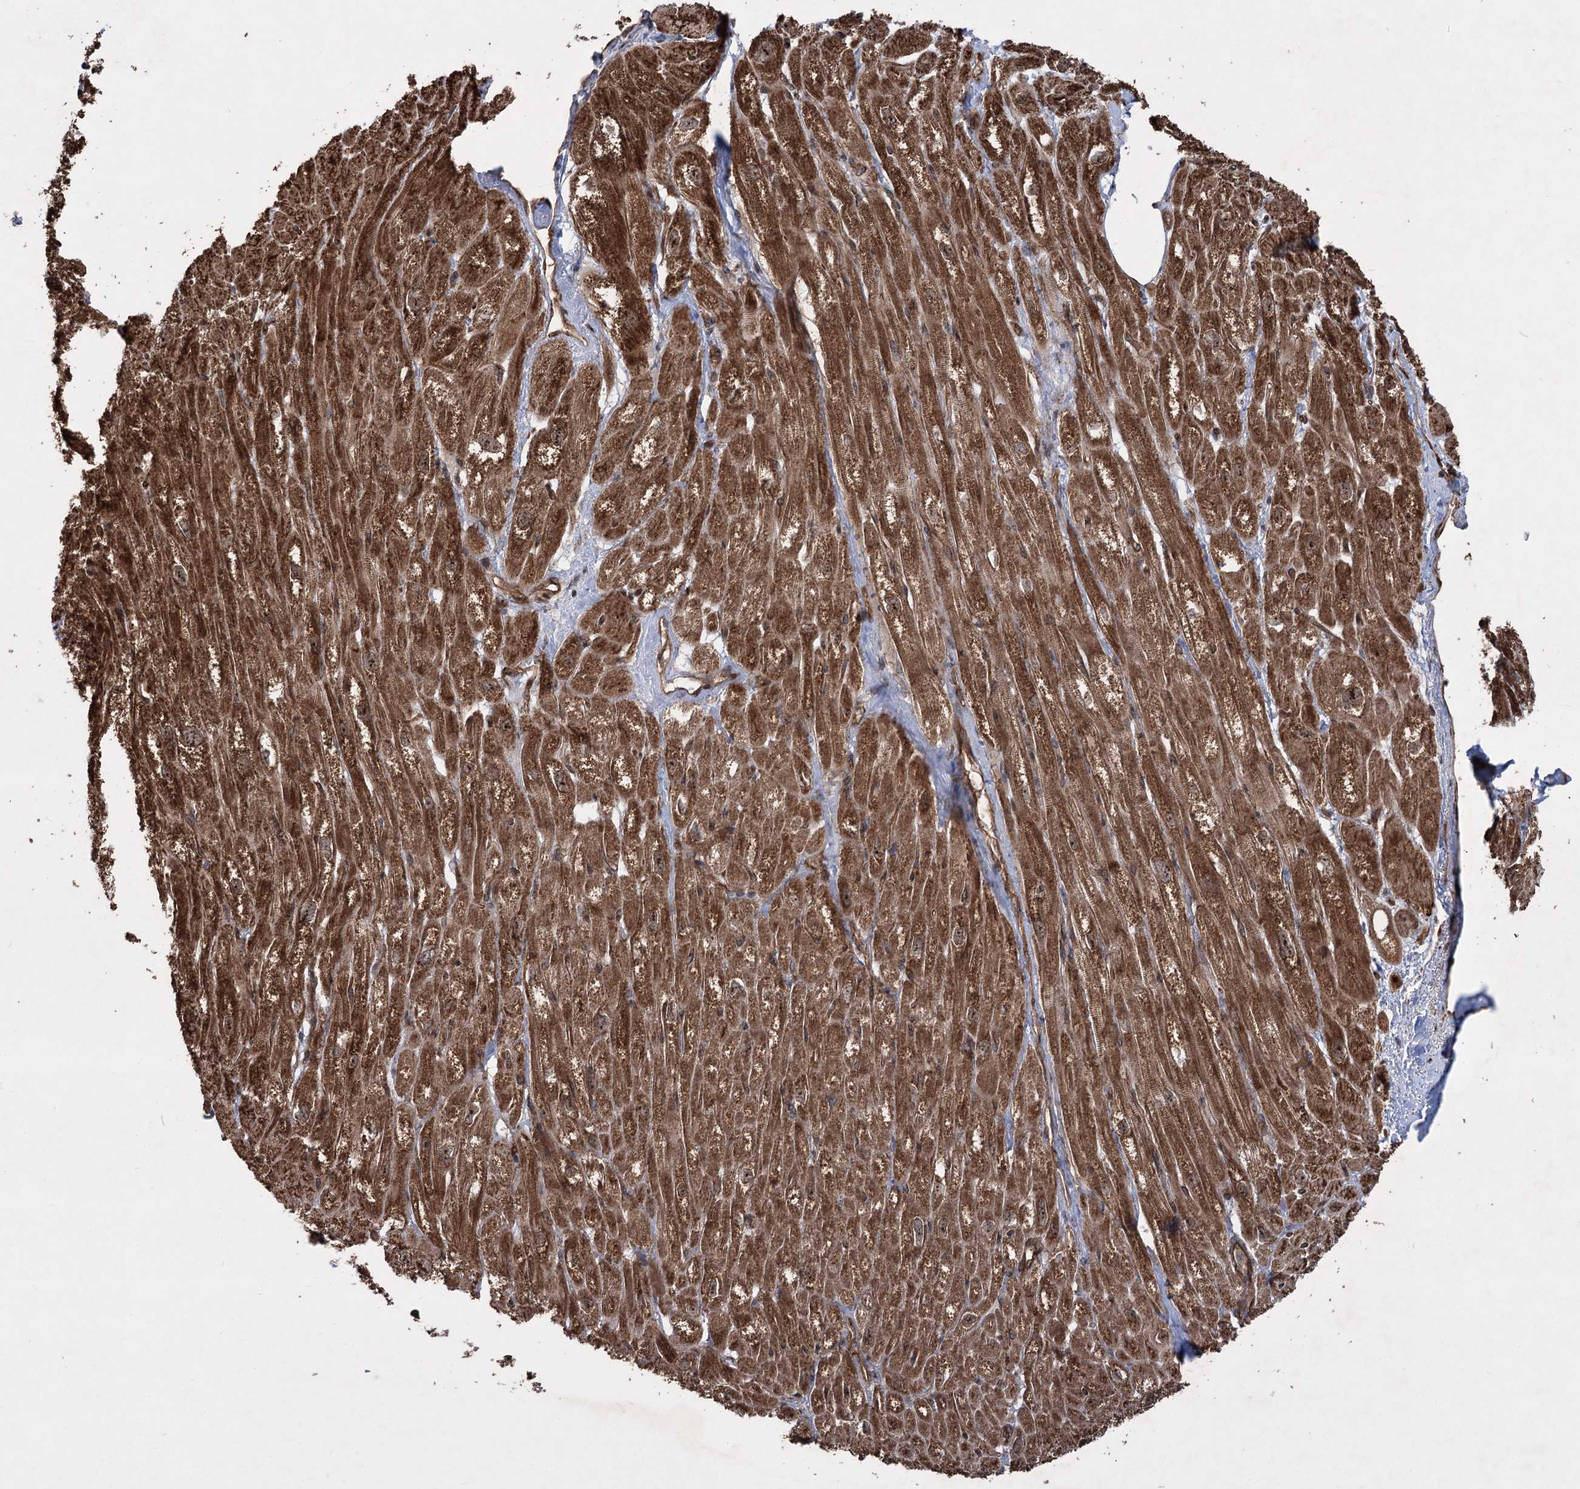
{"staining": {"intensity": "strong", "quantity": ">75%", "location": "cytoplasmic/membranous,nuclear"}, "tissue": "heart muscle", "cell_type": "Cardiomyocytes", "image_type": "normal", "snomed": [{"axis": "morphology", "description": "Normal tissue, NOS"}, {"axis": "topography", "description": "Heart"}], "caption": "Immunohistochemistry (IHC) of unremarkable heart muscle exhibits high levels of strong cytoplasmic/membranous,nuclear staining in about >75% of cardiomyocytes.", "gene": "SERINC5", "patient": {"sex": "male", "age": 50}}